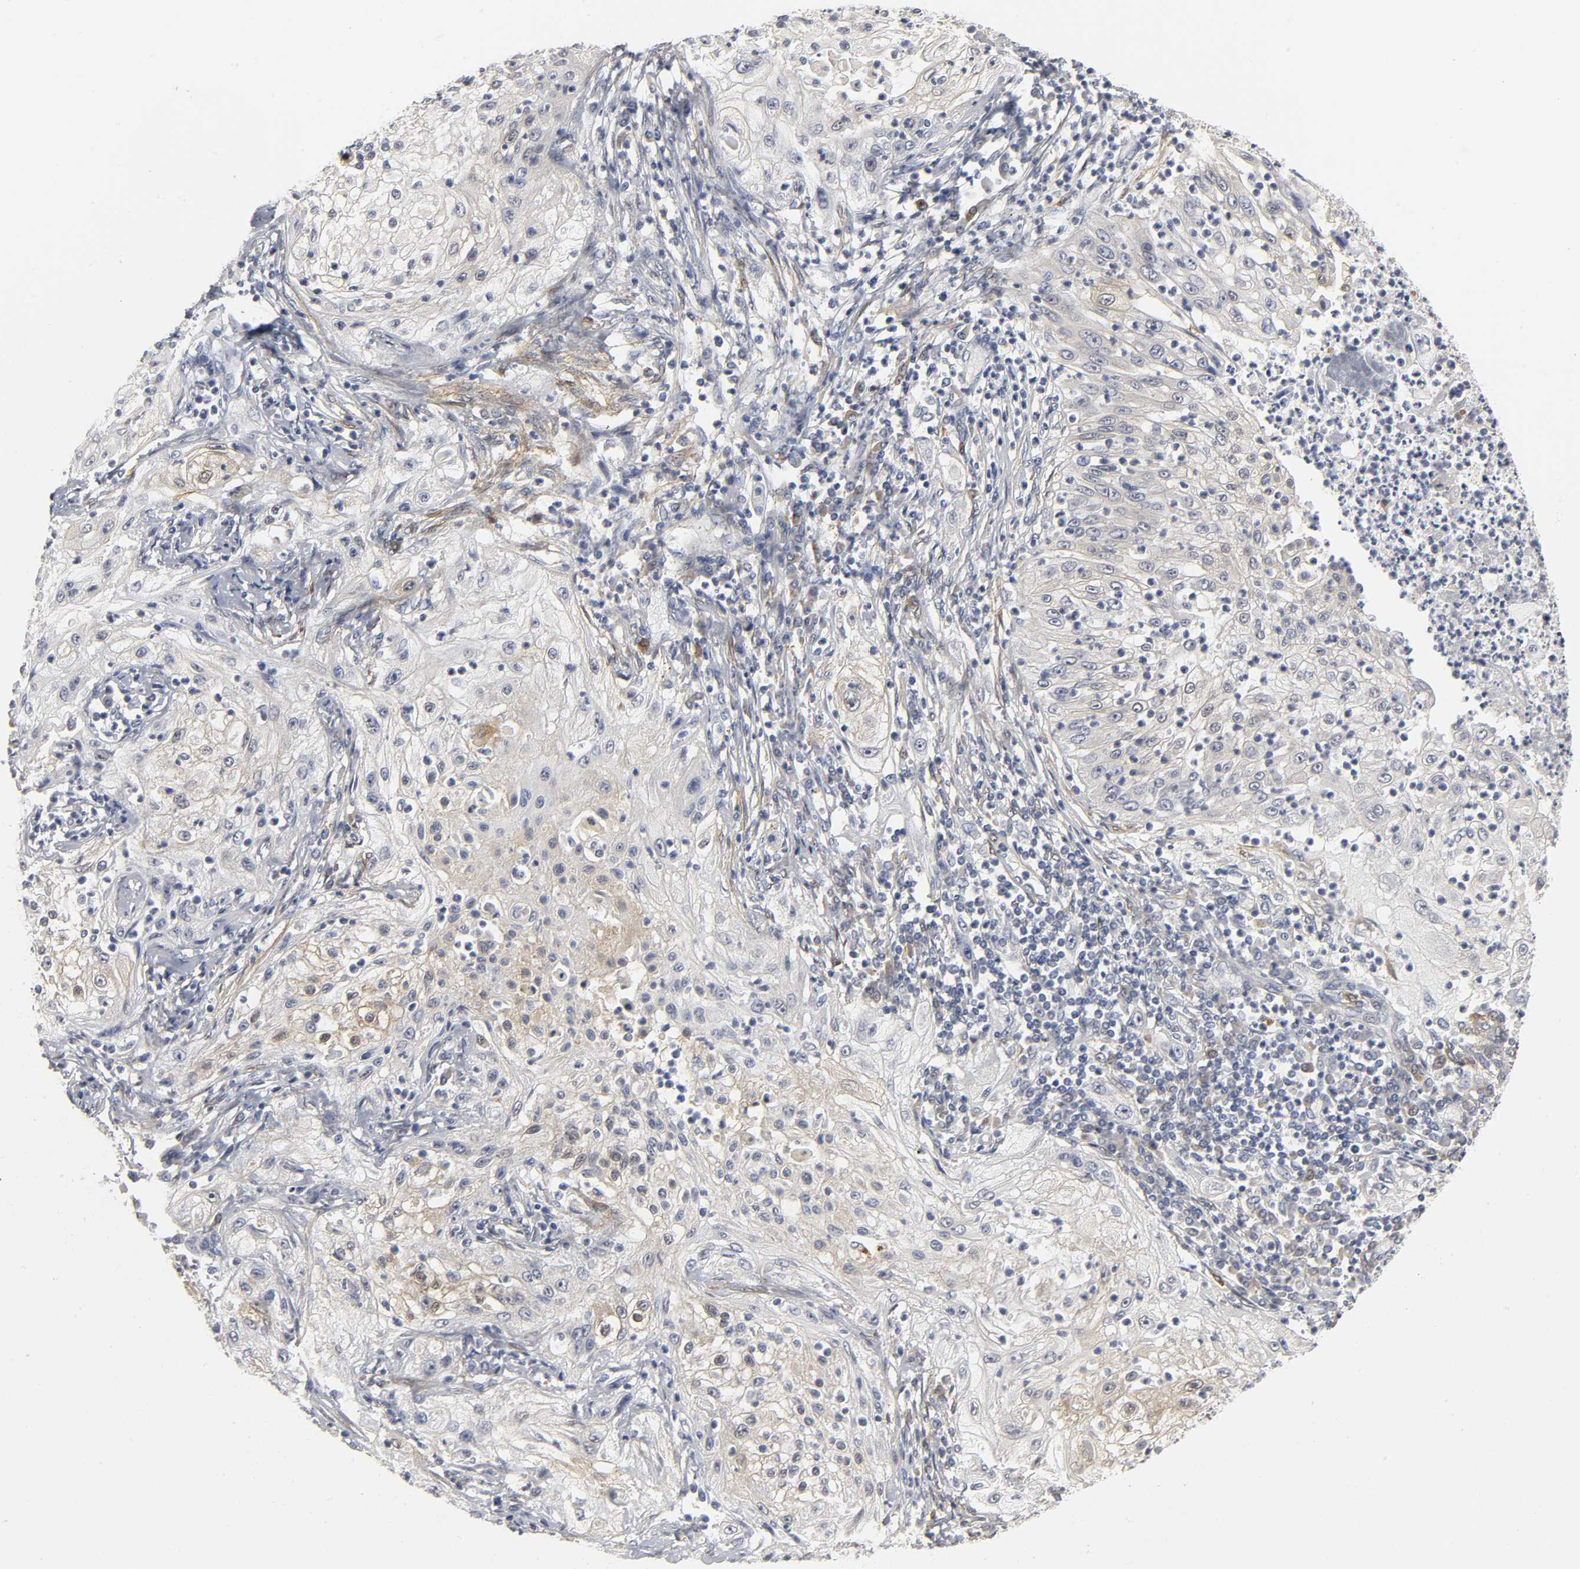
{"staining": {"intensity": "weak", "quantity": "<25%", "location": "cytoplasmic/membranous,nuclear"}, "tissue": "lung cancer", "cell_type": "Tumor cells", "image_type": "cancer", "snomed": [{"axis": "morphology", "description": "Inflammation, NOS"}, {"axis": "morphology", "description": "Squamous cell carcinoma, NOS"}, {"axis": "topography", "description": "Lymph node"}, {"axis": "topography", "description": "Soft tissue"}, {"axis": "topography", "description": "Lung"}], "caption": "The image exhibits no staining of tumor cells in lung cancer.", "gene": "PDLIM3", "patient": {"sex": "male", "age": 66}}